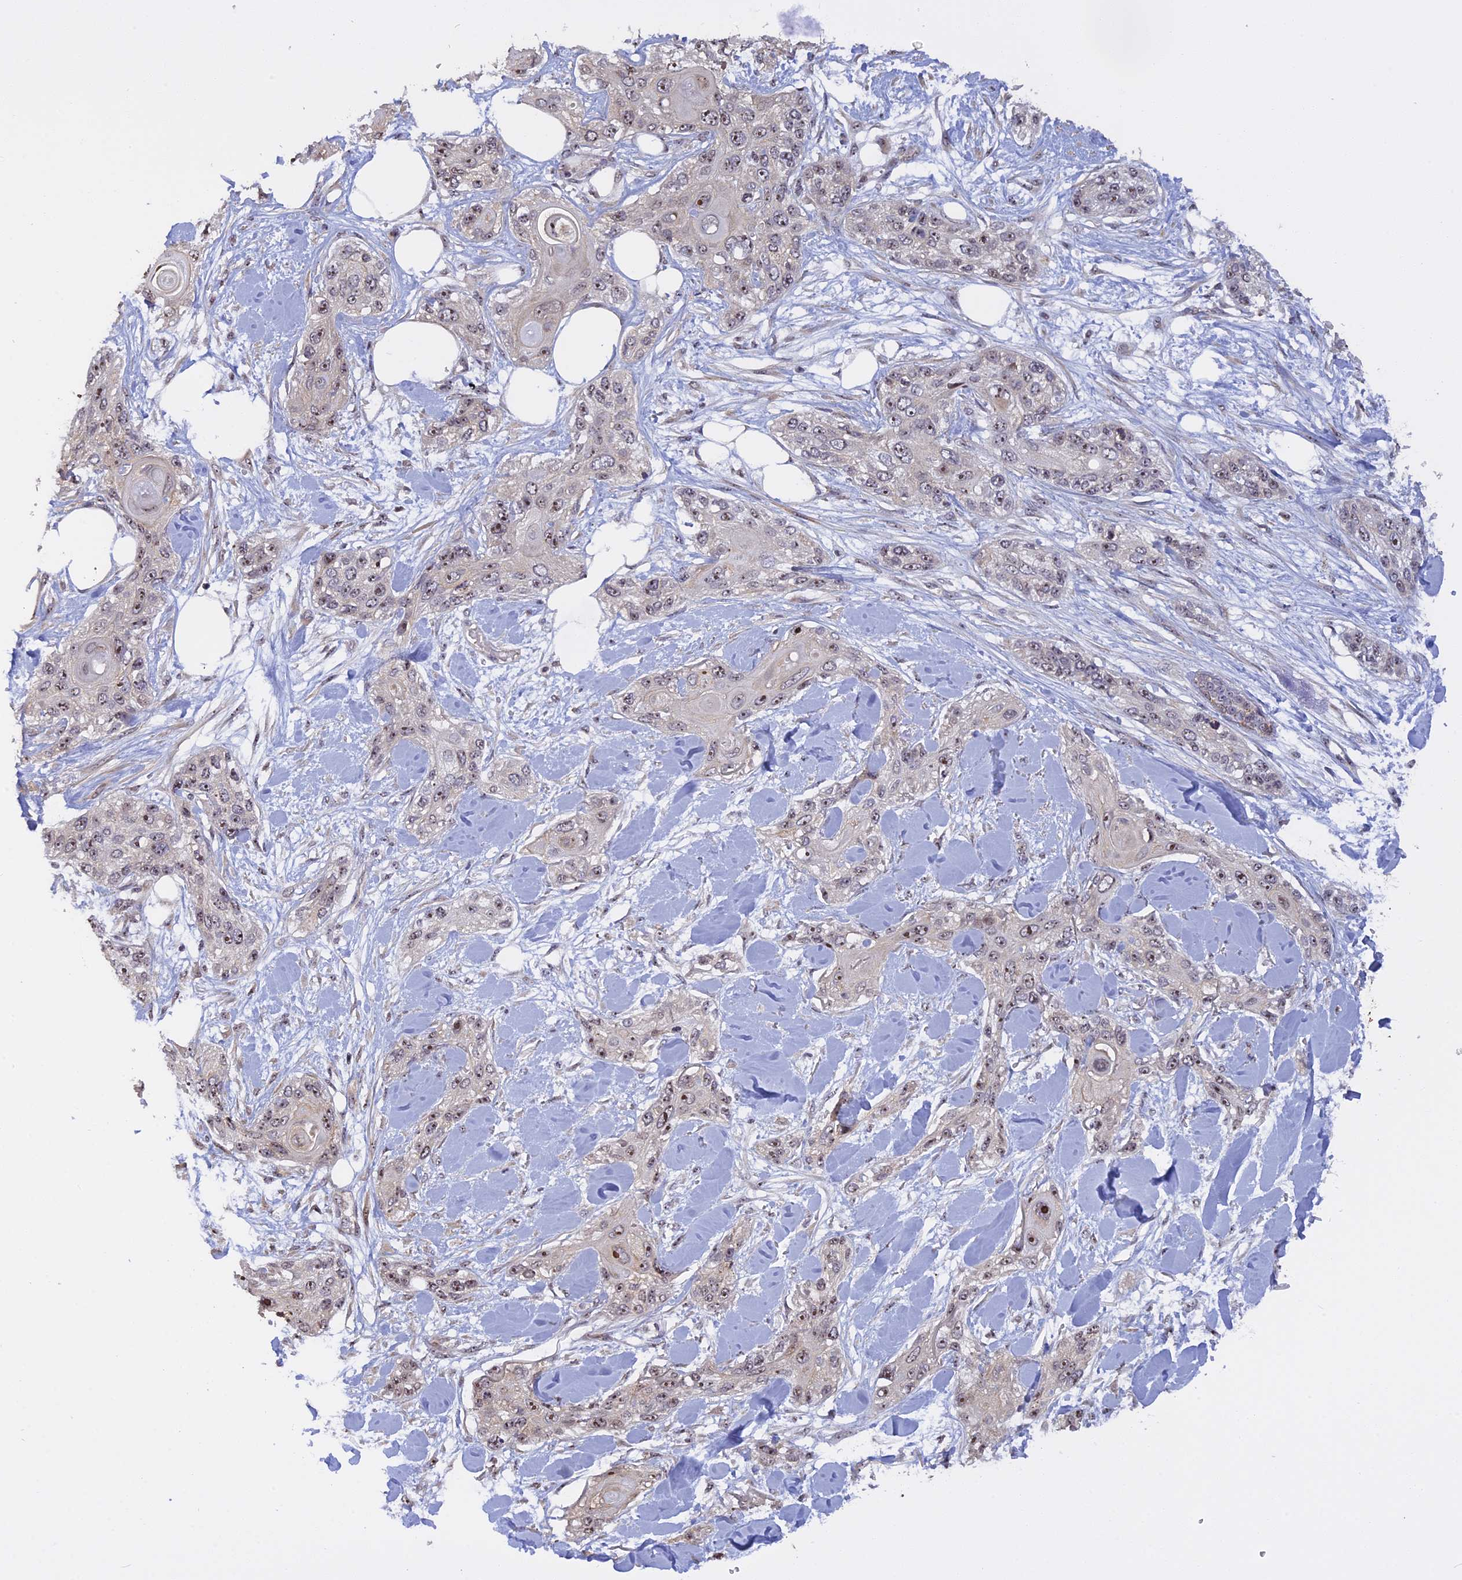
{"staining": {"intensity": "moderate", "quantity": "<25%", "location": "nuclear"}, "tissue": "skin cancer", "cell_type": "Tumor cells", "image_type": "cancer", "snomed": [{"axis": "morphology", "description": "Normal tissue, NOS"}, {"axis": "morphology", "description": "Squamous cell carcinoma, NOS"}, {"axis": "topography", "description": "Skin"}], "caption": "Immunohistochemistry (IHC) of human skin cancer demonstrates low levels of moderate nuclear positivity in about <25% of tumor cells.", "gene": "MGA", "patient": {"sex": "male", "age": 72}}